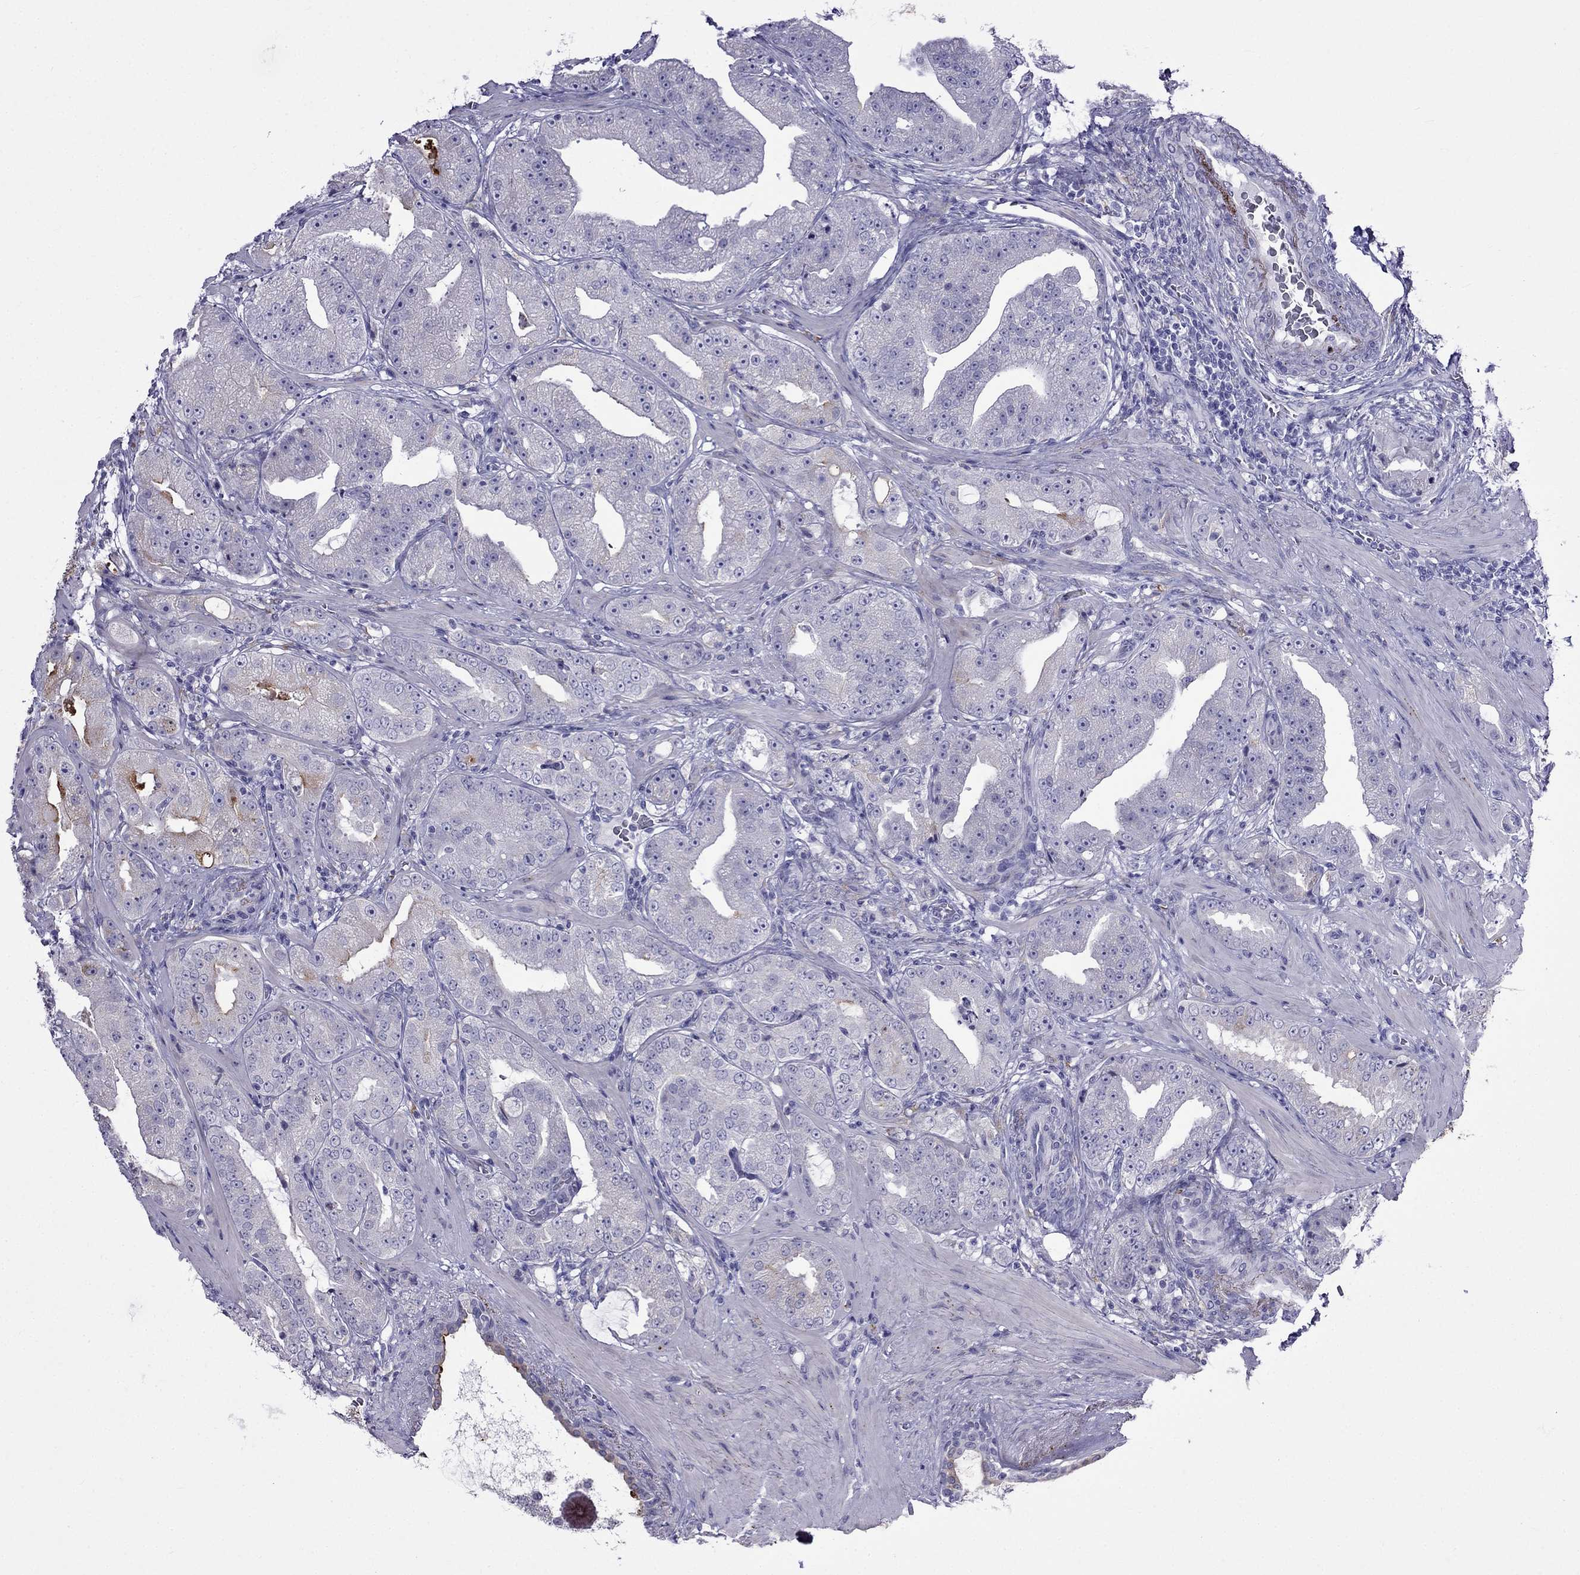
{"staining": {"intensity": "moderate", "quantity": "<25%", "location": "cytoplasmic/membranous"}, "tissue": "prostate cancer", "cell_type": "Tumor cells", "image_type": "cancer", "snomed": [{"axis": "morphology", "description": "Adenocarcinoma, Low grade"}, {"axis": "topography", "description": "Prostate"}], "caption": "There is low levels of moderate cytoplasmic/membranous positivity in tumor cells of prostate cancer, as demonstrated by immunohistochemical staining (brown color).", "gene": "MGP", "patient": {"sex": "male", "age": 62}}